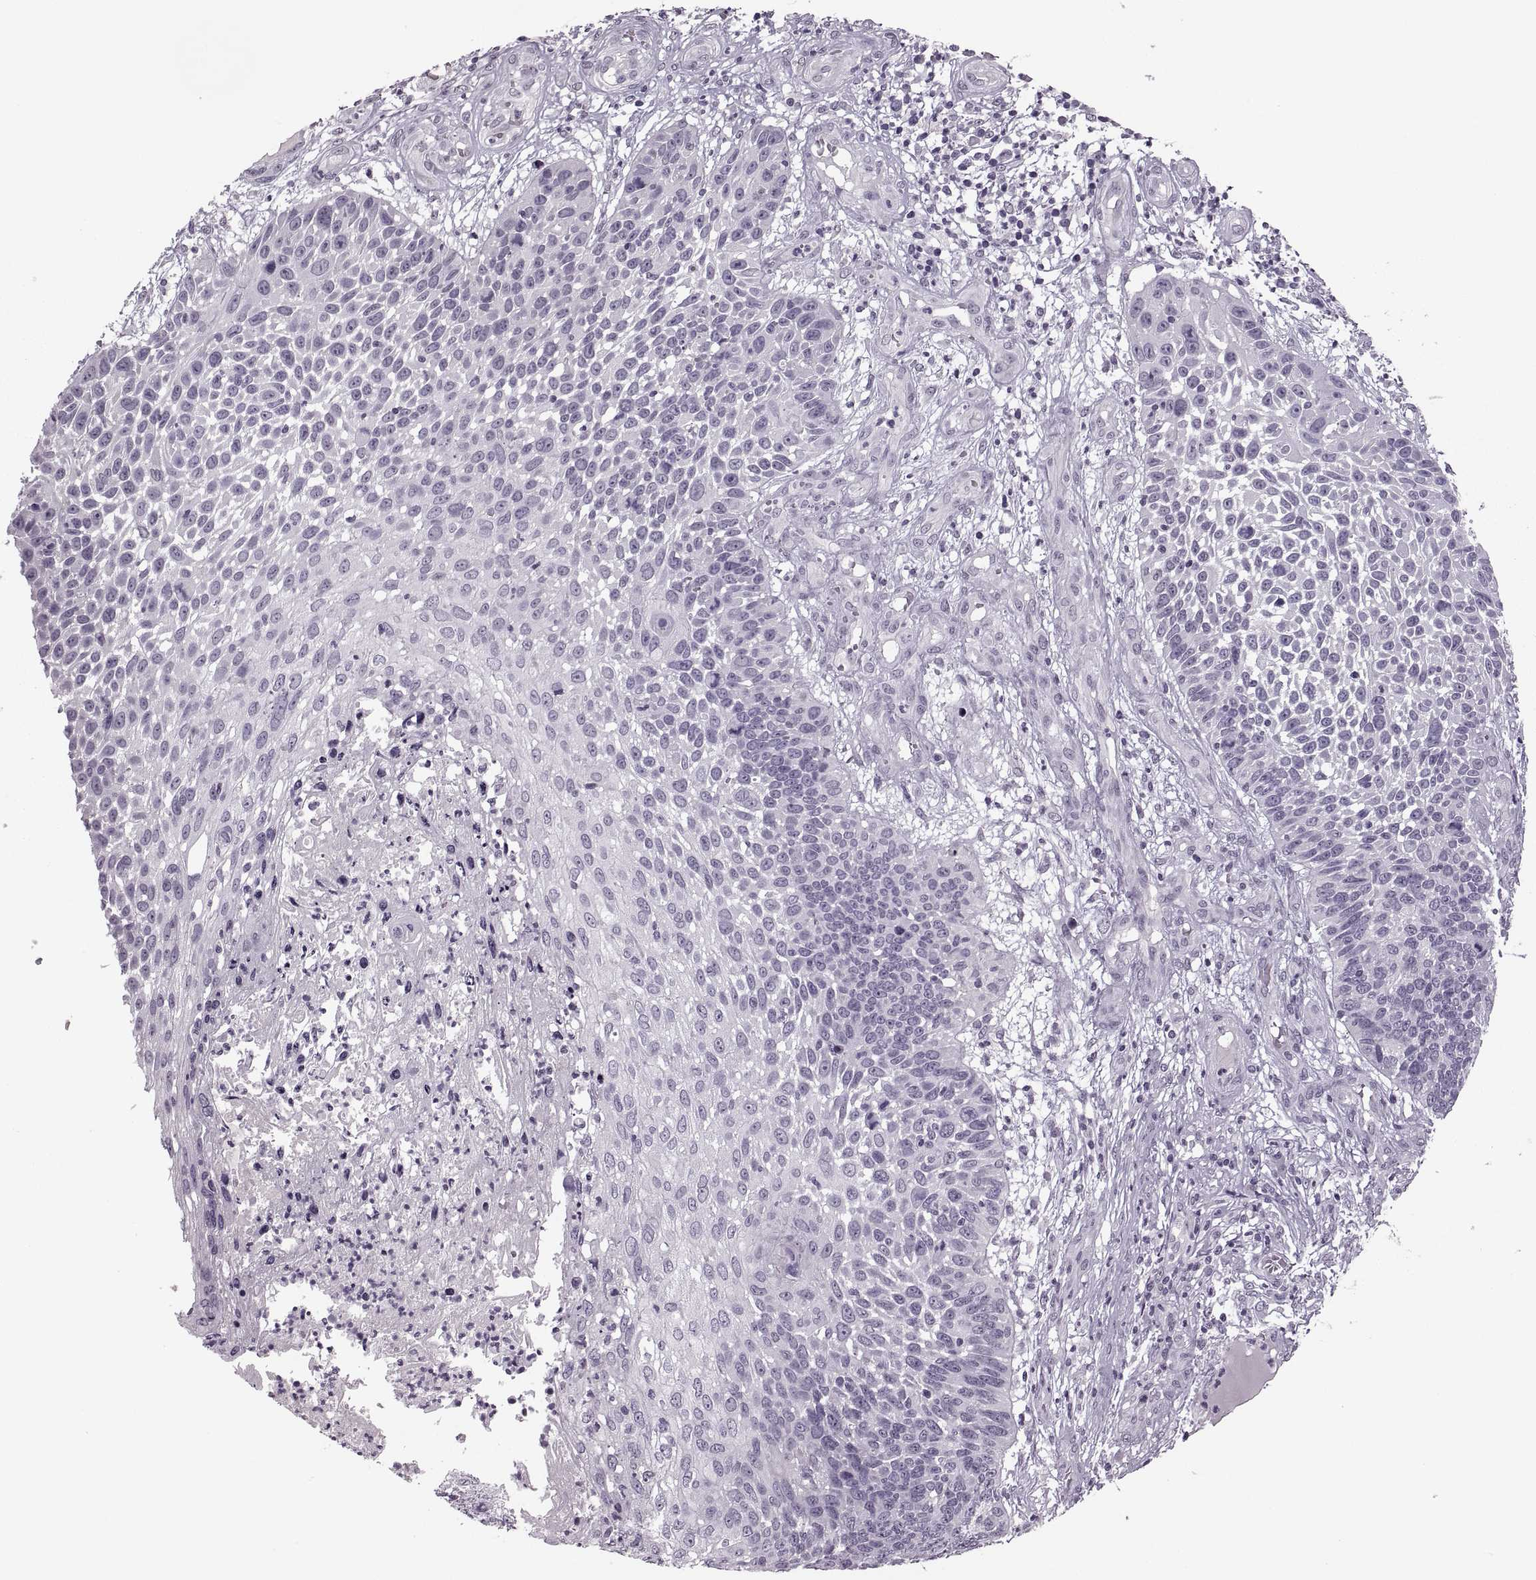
{"staining": {"intensity": "negative", "quantity": "none", "location": "none"}, "tissue": "skin cancer", "cell_type": "Tumor cells", "image_type": "cancer", "snomed": [{"axis": "morphology", "description": "Squamous cell carcinoma, NOS"}, {"axis": "topography", "description": "Skin"}], "caption": "Squamous cell carcinoma (skin) was stained to show a protein in brown. There is no significant expression in tumor cells. Nuclei are stained in blue.", "gene": "PAGE5", "patient": {"sex": "male", "age": 92}}